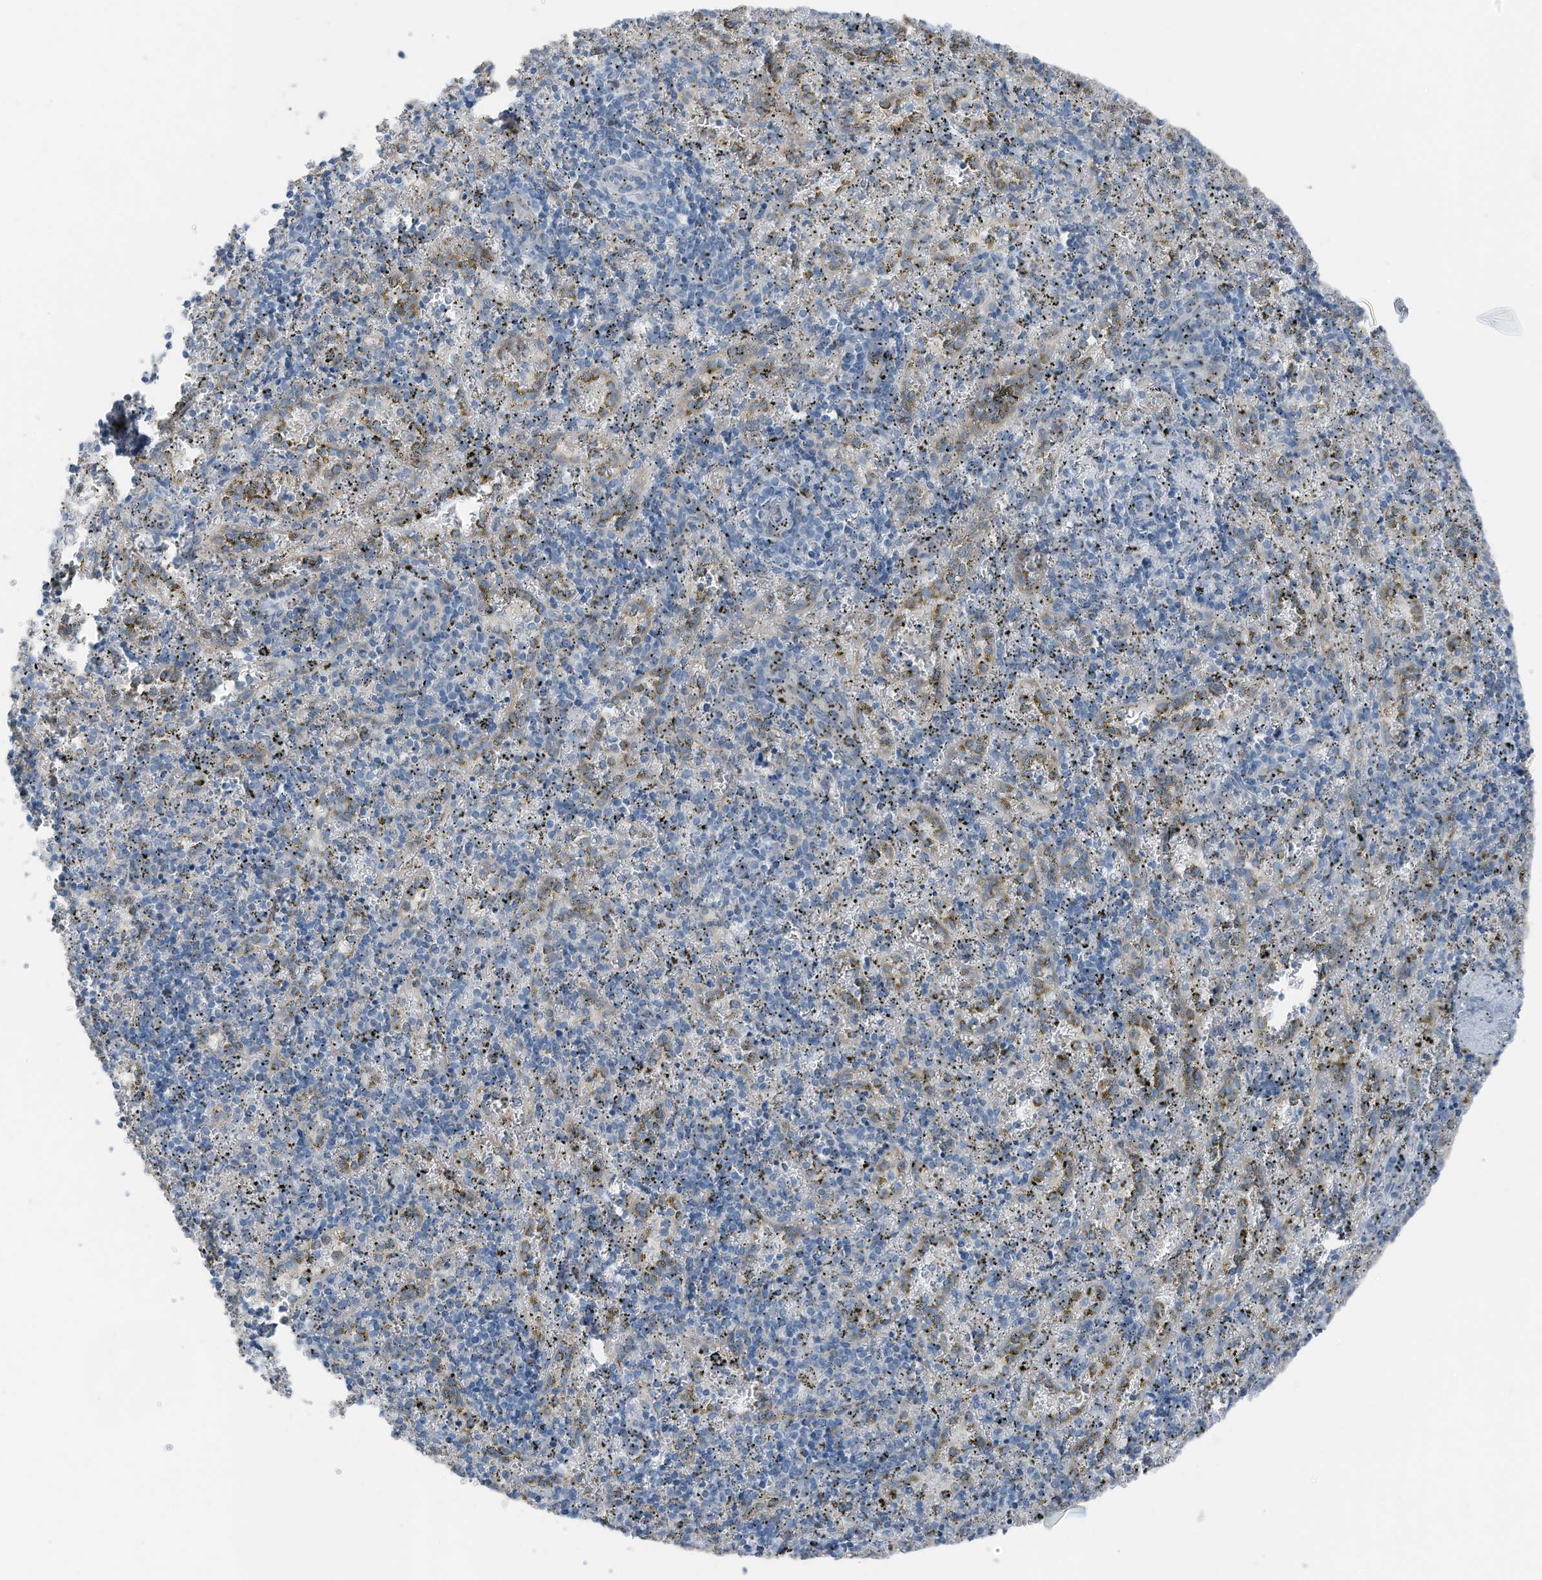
{"staining": {"intensity": "negative", "quantity": "none", "location": "none"}, "tissue": "spleen", "cell_type": "Cells in red pulp", "image_type": "normal", "snomed": [{"axis": "morphology", "description": "Normal tissue, NOS"}, {"axis": "topography", "description": "Spleen"}], "caption": "The image exhibits no staining of cells in red pulp in normal spleen.", "gene": "ARHGEF33", "patient": {"sex": "male", "age": 11}}